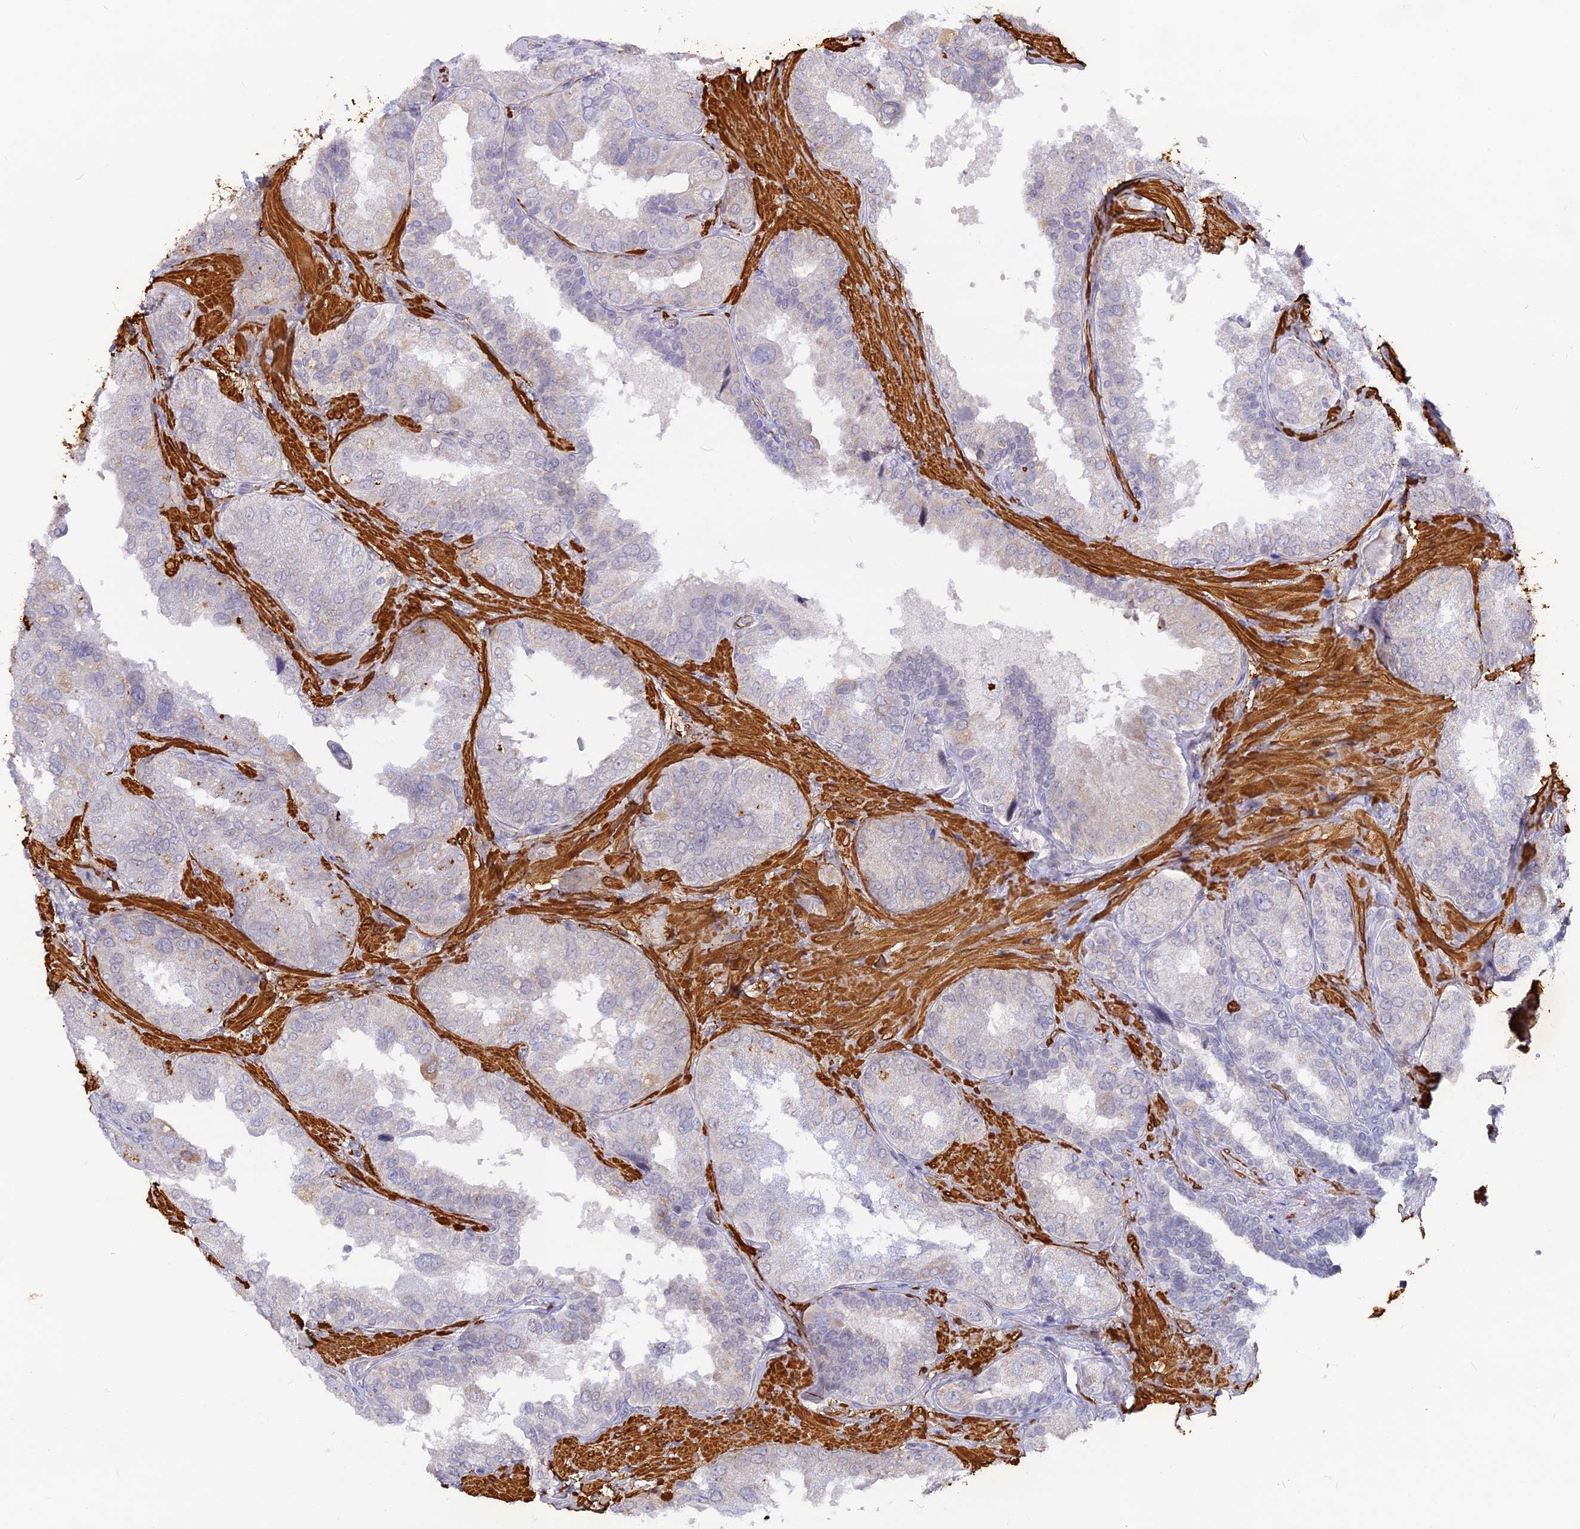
{"staining": {"intensity": "weak", "quantity": "<25%", "location": "cytoplasmic/membranous"}, "tissue": "seminal vesicle", "cell_type": "Glandular cells", "image_type": "normal", "snomed": [{"axis": "morphology", "description": "Normal tissue, NOS"}, {"axis": "topography", "description": "Seminal veicle"}, {"axis": "topography", "description": "Peripheral nerve tissue"}], "caption": "The histopathology image reveals no significant expression in glandular cells of seminal vesicle. The staining was performed using DAB (3,3'-diaminobenzidine) to visualize the protein expression in brown, while the nuclei were stained in blue with hematoxylin (Magnification: 20x).", "gene": "CCDC154", "patient": {"sex": "male", "age": 63}}